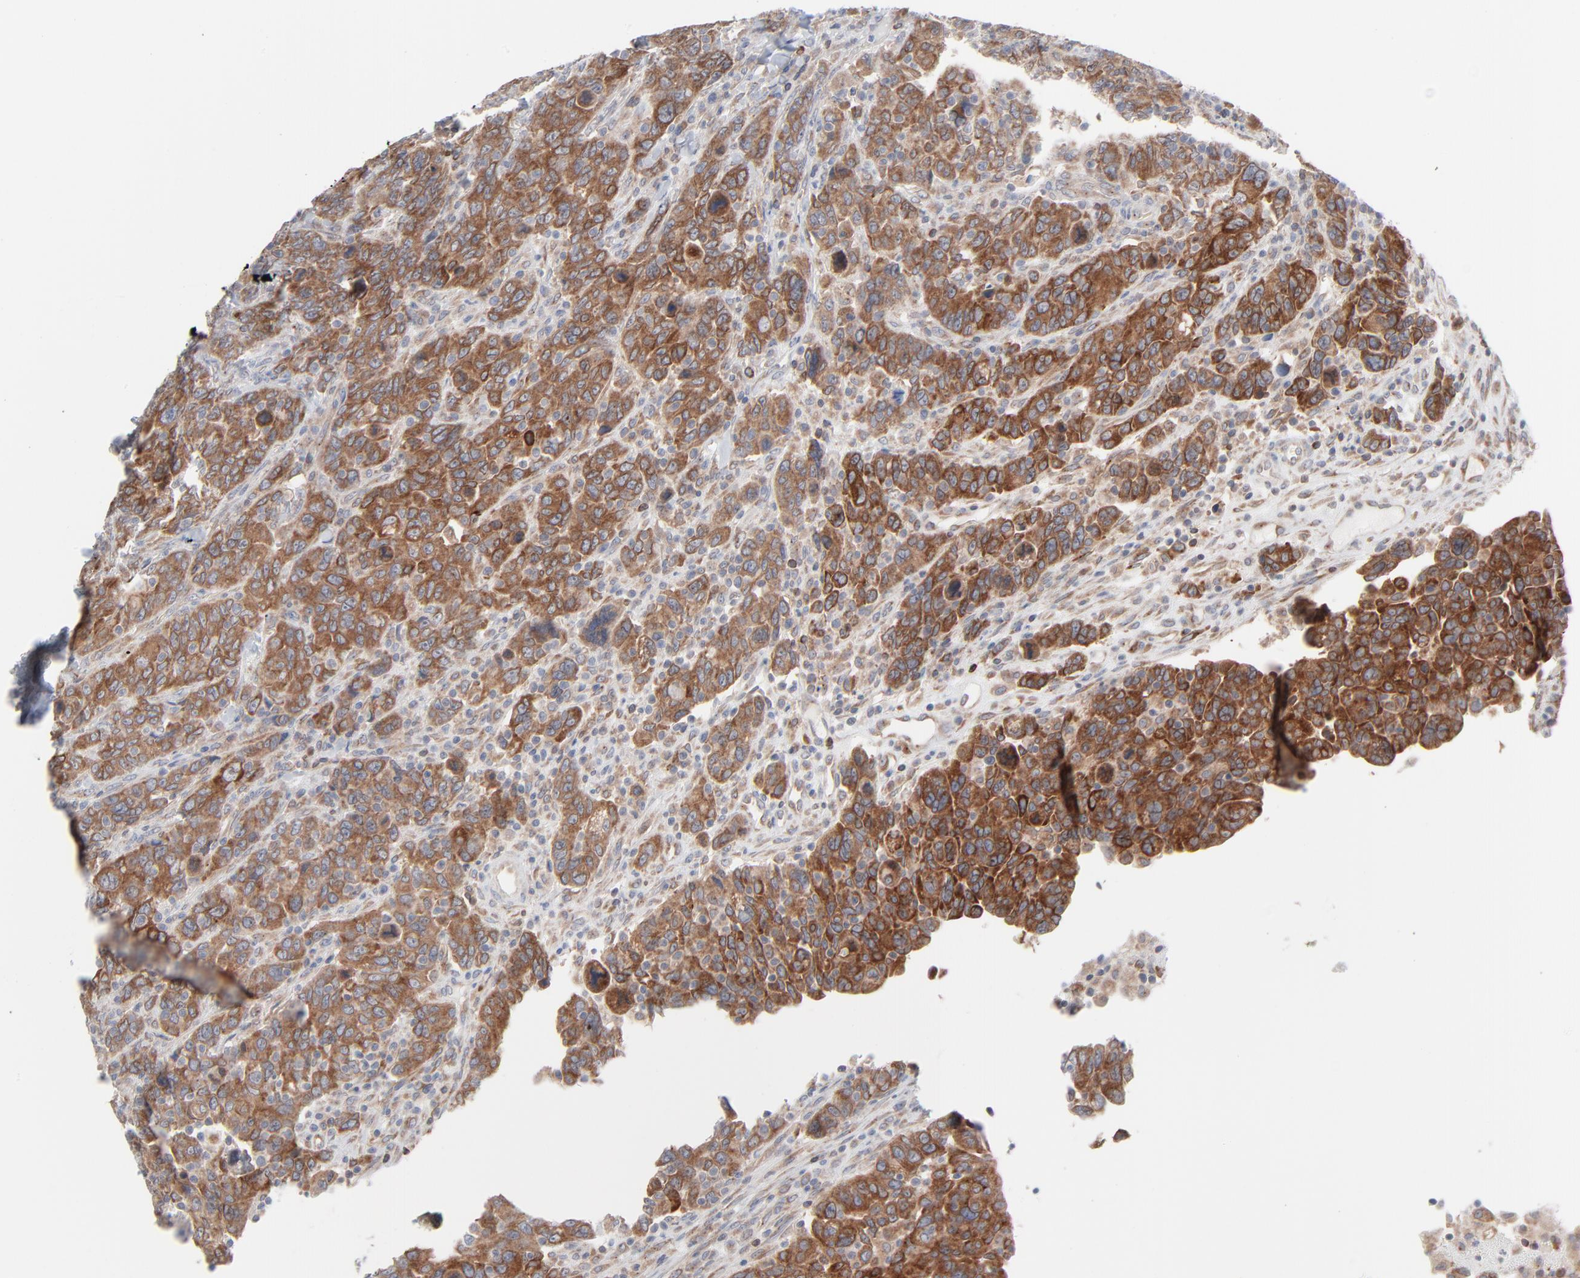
{"staining": {"intensity": "strong", "quantity": ">75%", "location": "cytoplasmic/membranous"}, "tissue": "breast cancer", "cell_type": "Tumor cells", "image_type": "cancer", "snomed": [{"axis": "morphology", "description": "Duct carcinoma"}, {"axis": "topography", "description": "Breast"}], "caption": "Protein expression analysis of breast intraductal carcinoma exhibits strong cytoplasmic/membranous positivity in approximately >75% of tumor cells.", "gene": "KDSR", "patient": {"sex": "female", "age": 37}}